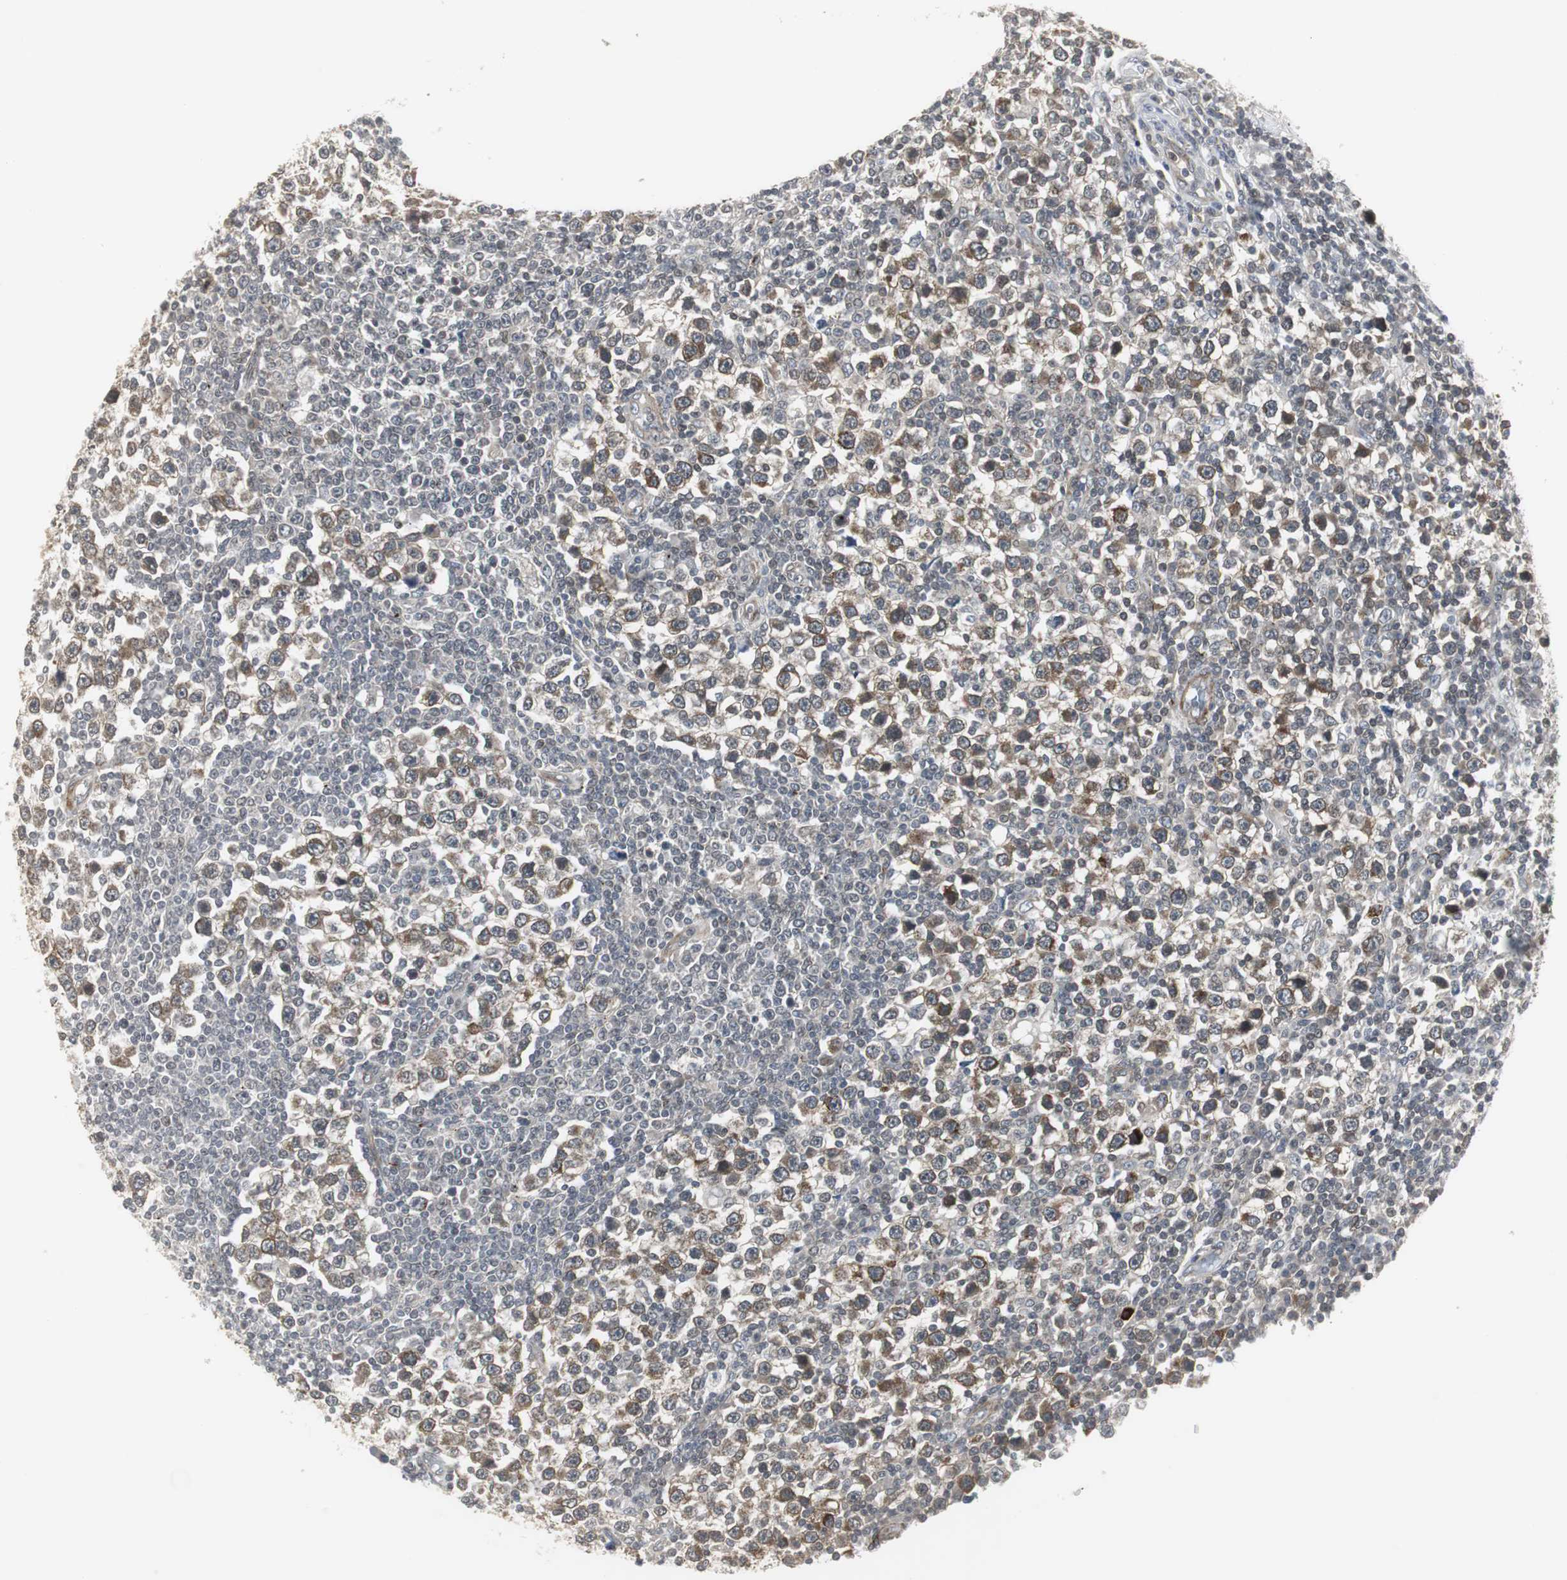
{"staining": {"intensity": "moderate", "quantity": "25%-75%", "location": "cytoplasmic/membranous"}, "tissue": "testis cancer", "cell_type": "Tumor cells", "image_type": "cancer", "snomed": [{"axis": "morphology", "description": "Seminoma, NOS"}, {"axis": "topography", "description": "Testis"}], "caption": "Immunohistochemistry (IHC) of testis seminoma exhibits medium levels of moderate cytoplasmic/membranous staining in about 25%-75% of tumor cells. (DAB (3,3'-diaminobenzidine) IHC with brightfield microscopy, high magnification).", "gene": "SCYL3", "patient": {"sex": "male", "age": 65}}